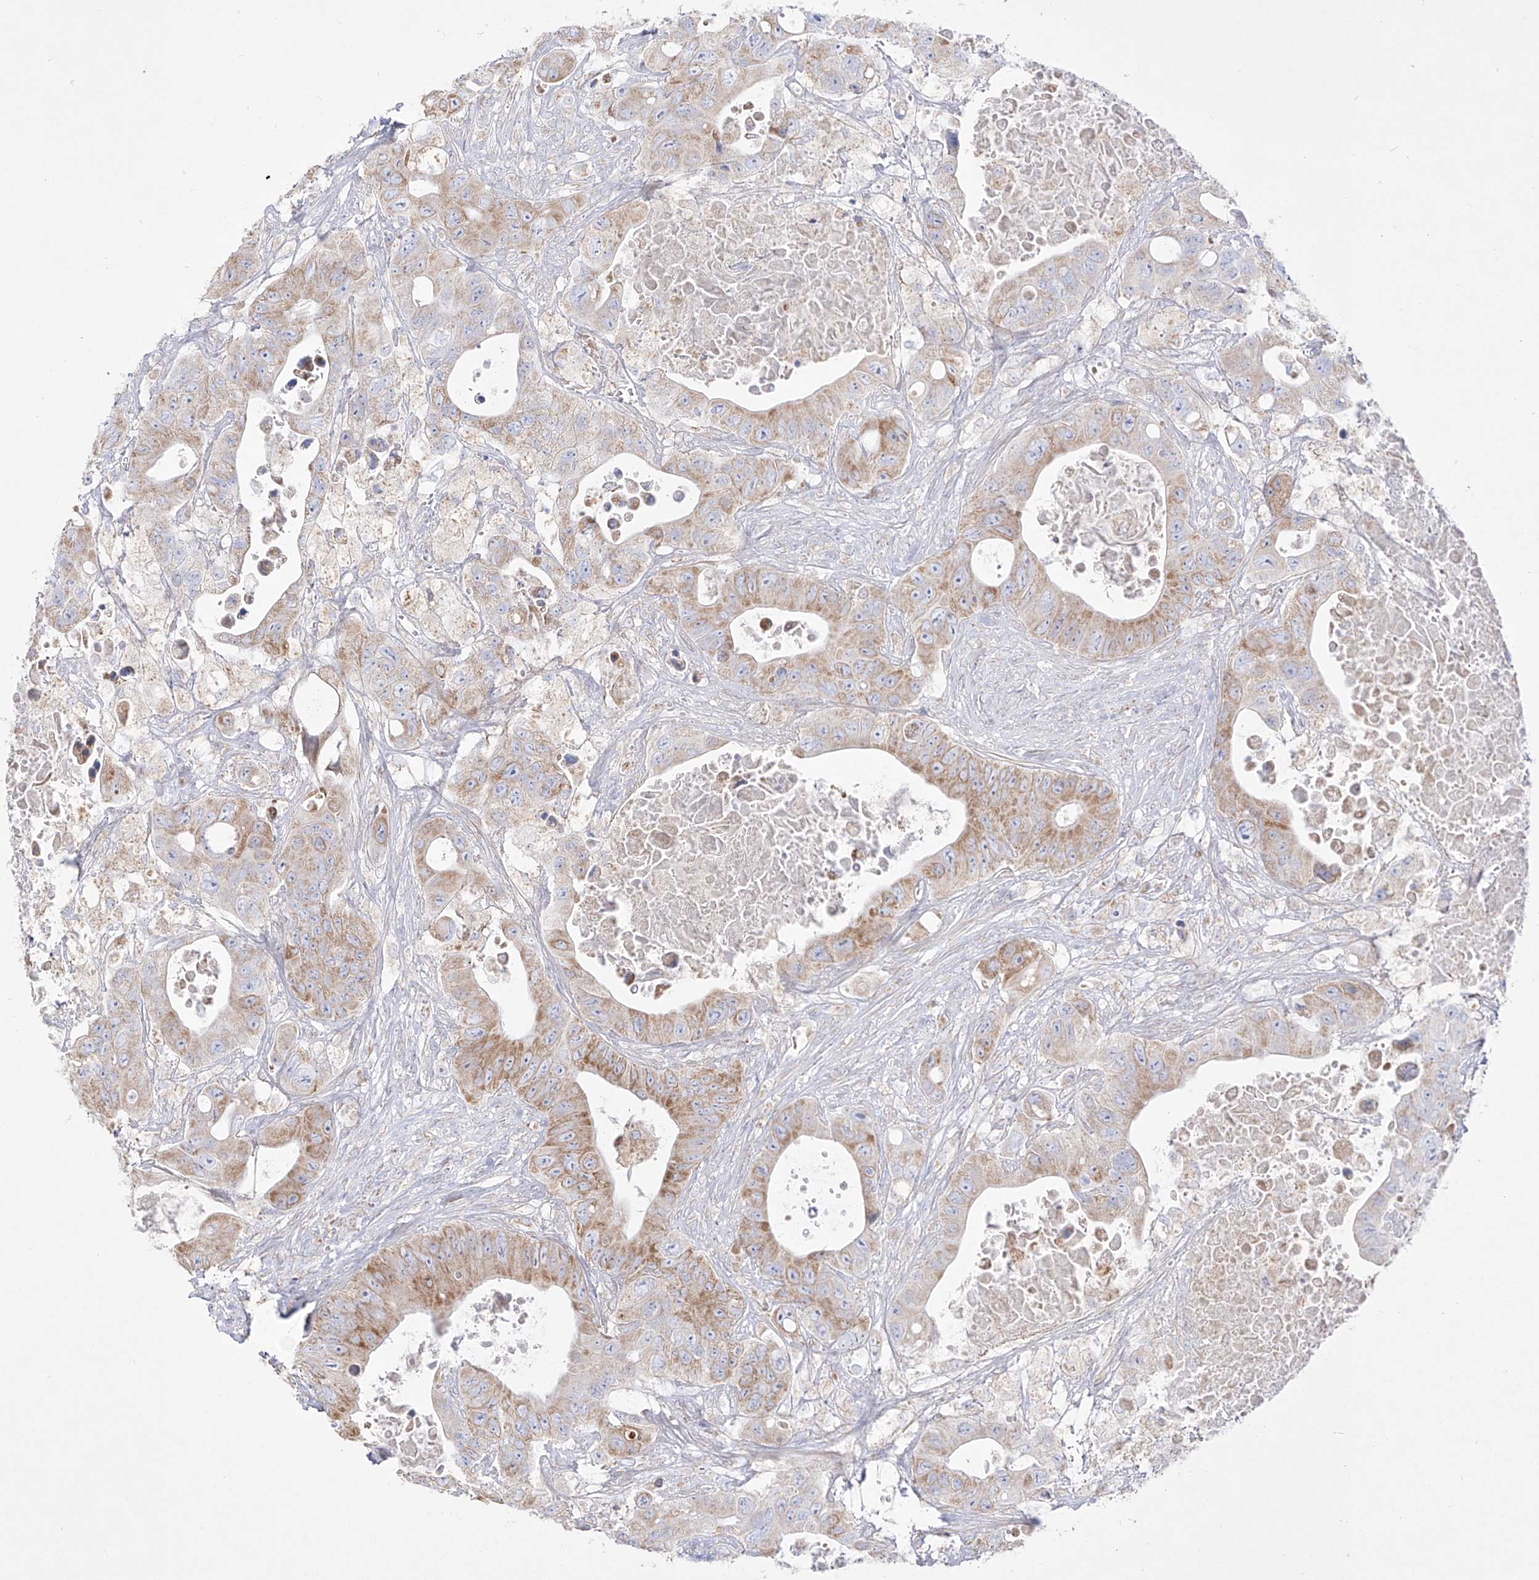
{"staining": {"intensity": "moderate", "quantity": "25%-75%", "location": "cytoplasmic/membranous"}, "tissue": "colorectal cancer", "cell_type": "Tumor cells", "image_type": "cancer", "snomed": [{"axis": "morphology", "description": "Adenocarcinoma, NOS"}, {"axis": "topography", "description": "Colon"}], "caption": "Protein staining of colorectal cancer tissue demonstrates moderate cytoplasmic/membranous positivity in about 25%-75% of tumor cells. (DAB (3,3'-diaminobenzidine) = brown stain, brightfield microscopy at high magnification).", "gene": "RCHY1", "patient": {"sex": "female", "age": 46}}